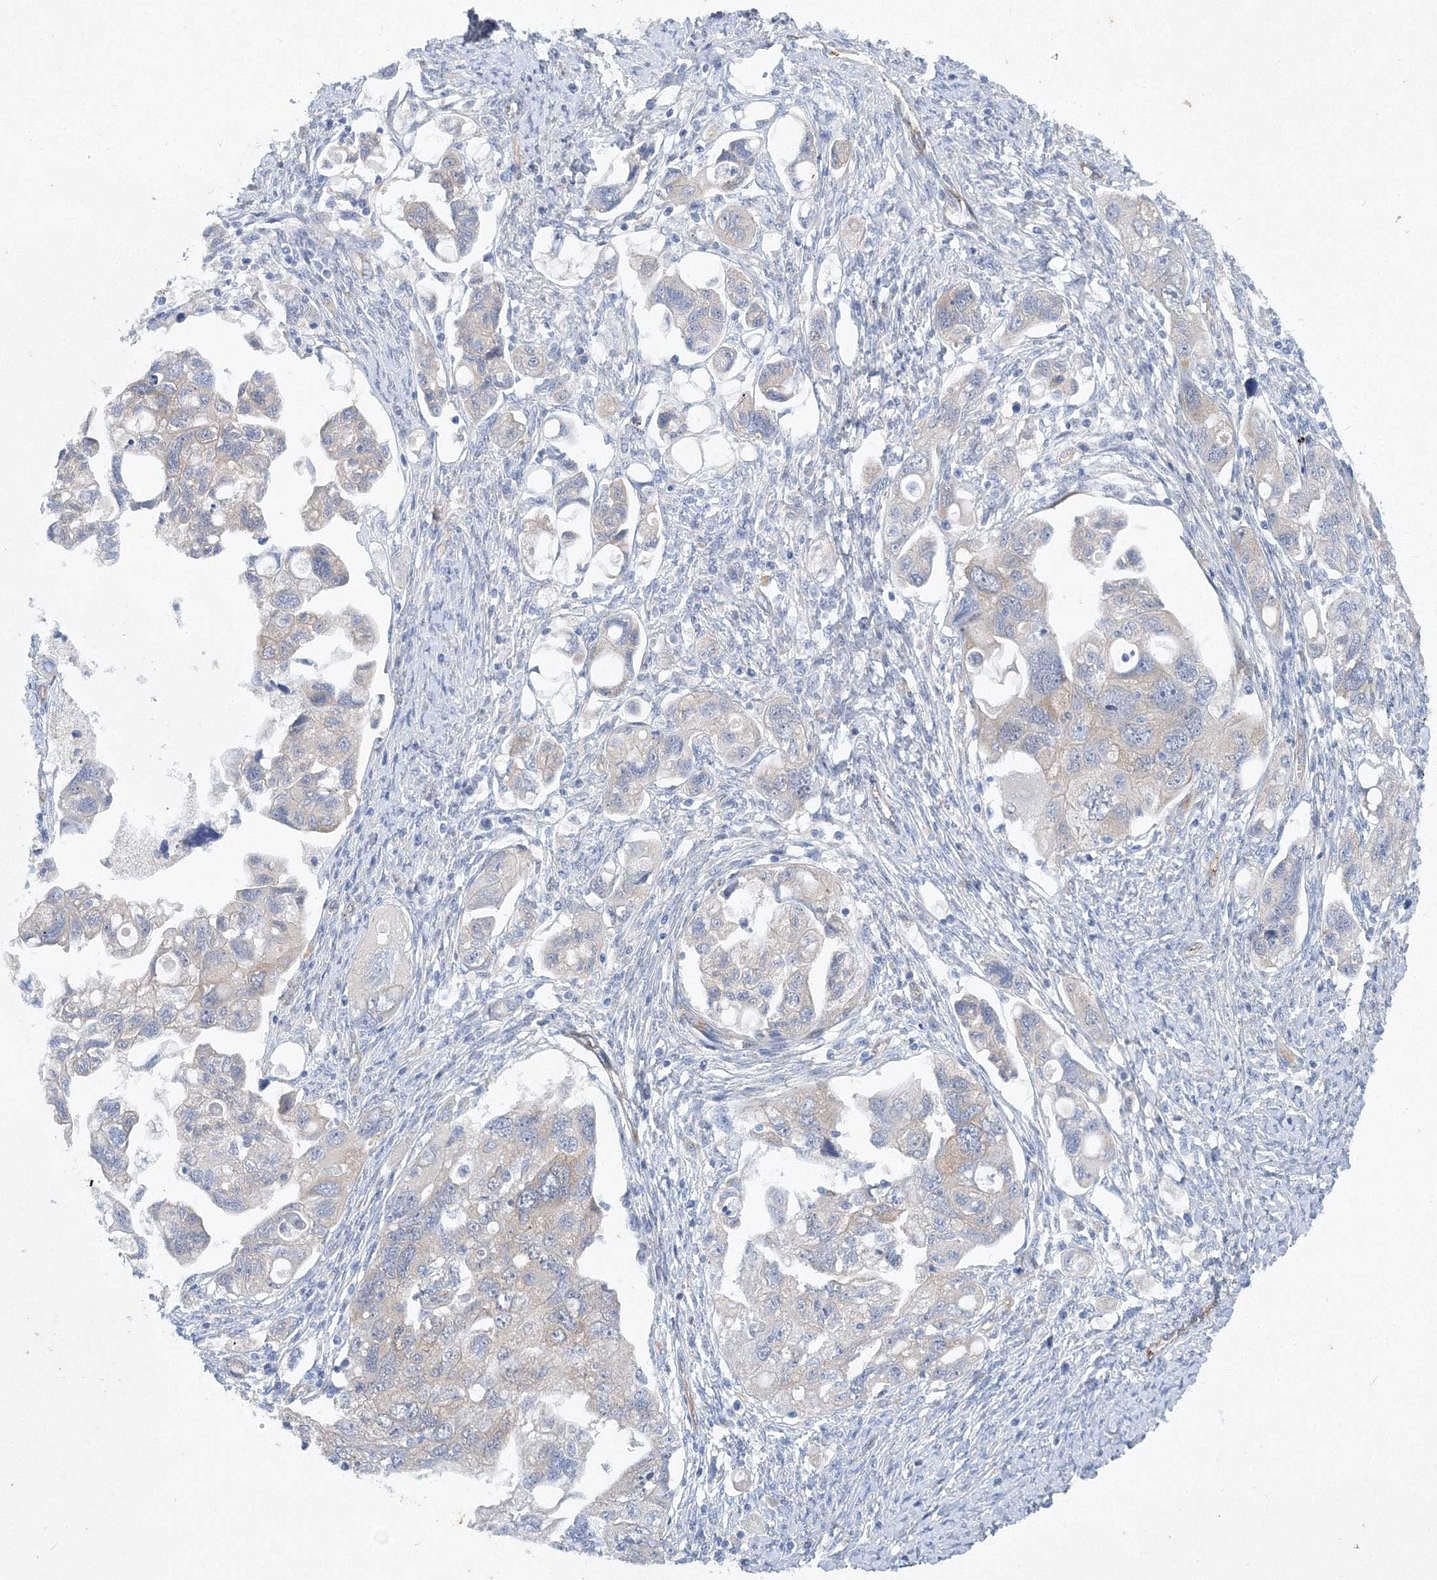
{"staining": {"intensity": "negative", "quantity": "none", "location": "none"}, "tissue": "ovarian cancer", "cell_type": "Tumor cells", "image_type": "cancer", "snomed": [{"axis": "morphology", "description": "Carcinoma, NOS"}, {"axis": "morphology", "description": "Cystadenocarcinoma, serous, NOS"}, {"axis": "topography", "description": "Ovary"}], "caption": "Immunohistochemical staining of serous cystadenocarcinoma (ovarian) exhibits no significant staining in tumor cells.", "gene": "TANC1", "patient": {"sex": "female", "age": 69}}